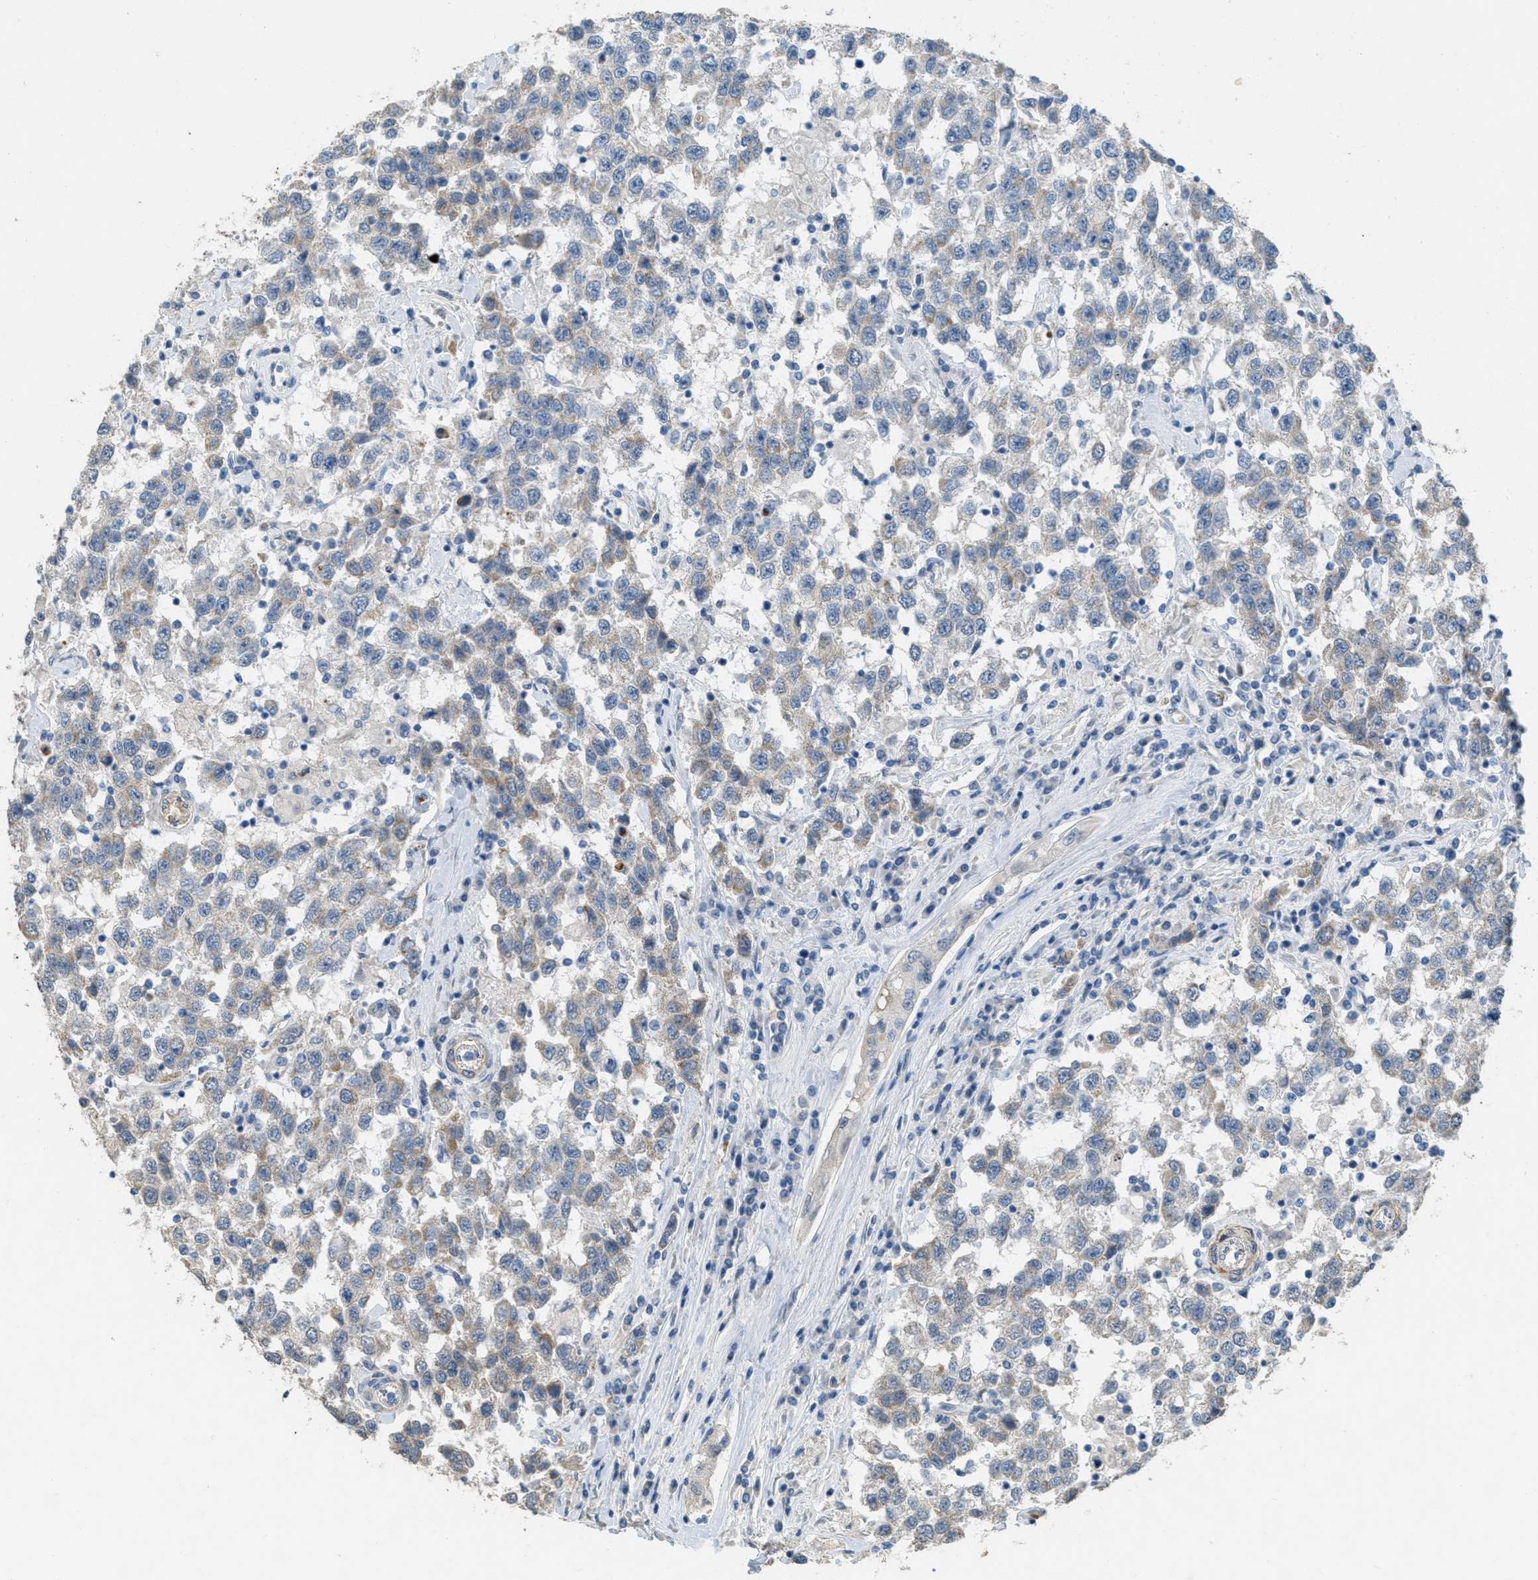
{"staining": {"intensity": "weak", "quantity": "<25%", "location": "cytoplasmic/membranous"}, "tissue": "testis cancer", "cell_type": "Tumor cells", "image_type": "cancer", "snomed": [{"axis": "morphology", "description": "Seminoma, NOS"}, {"axis": "topography", "description": "Testis"}], "caption": "IHC micrograph of neoplastic tissue: testis cancer (seminoma) stained with DAB (3,3'-diaminobenzidine) shows no significant protein positivity in tumor cells. Nuclei are stained in blue.", "gene": "MRS2", "patient": {"sex": "male", "age": 41}}